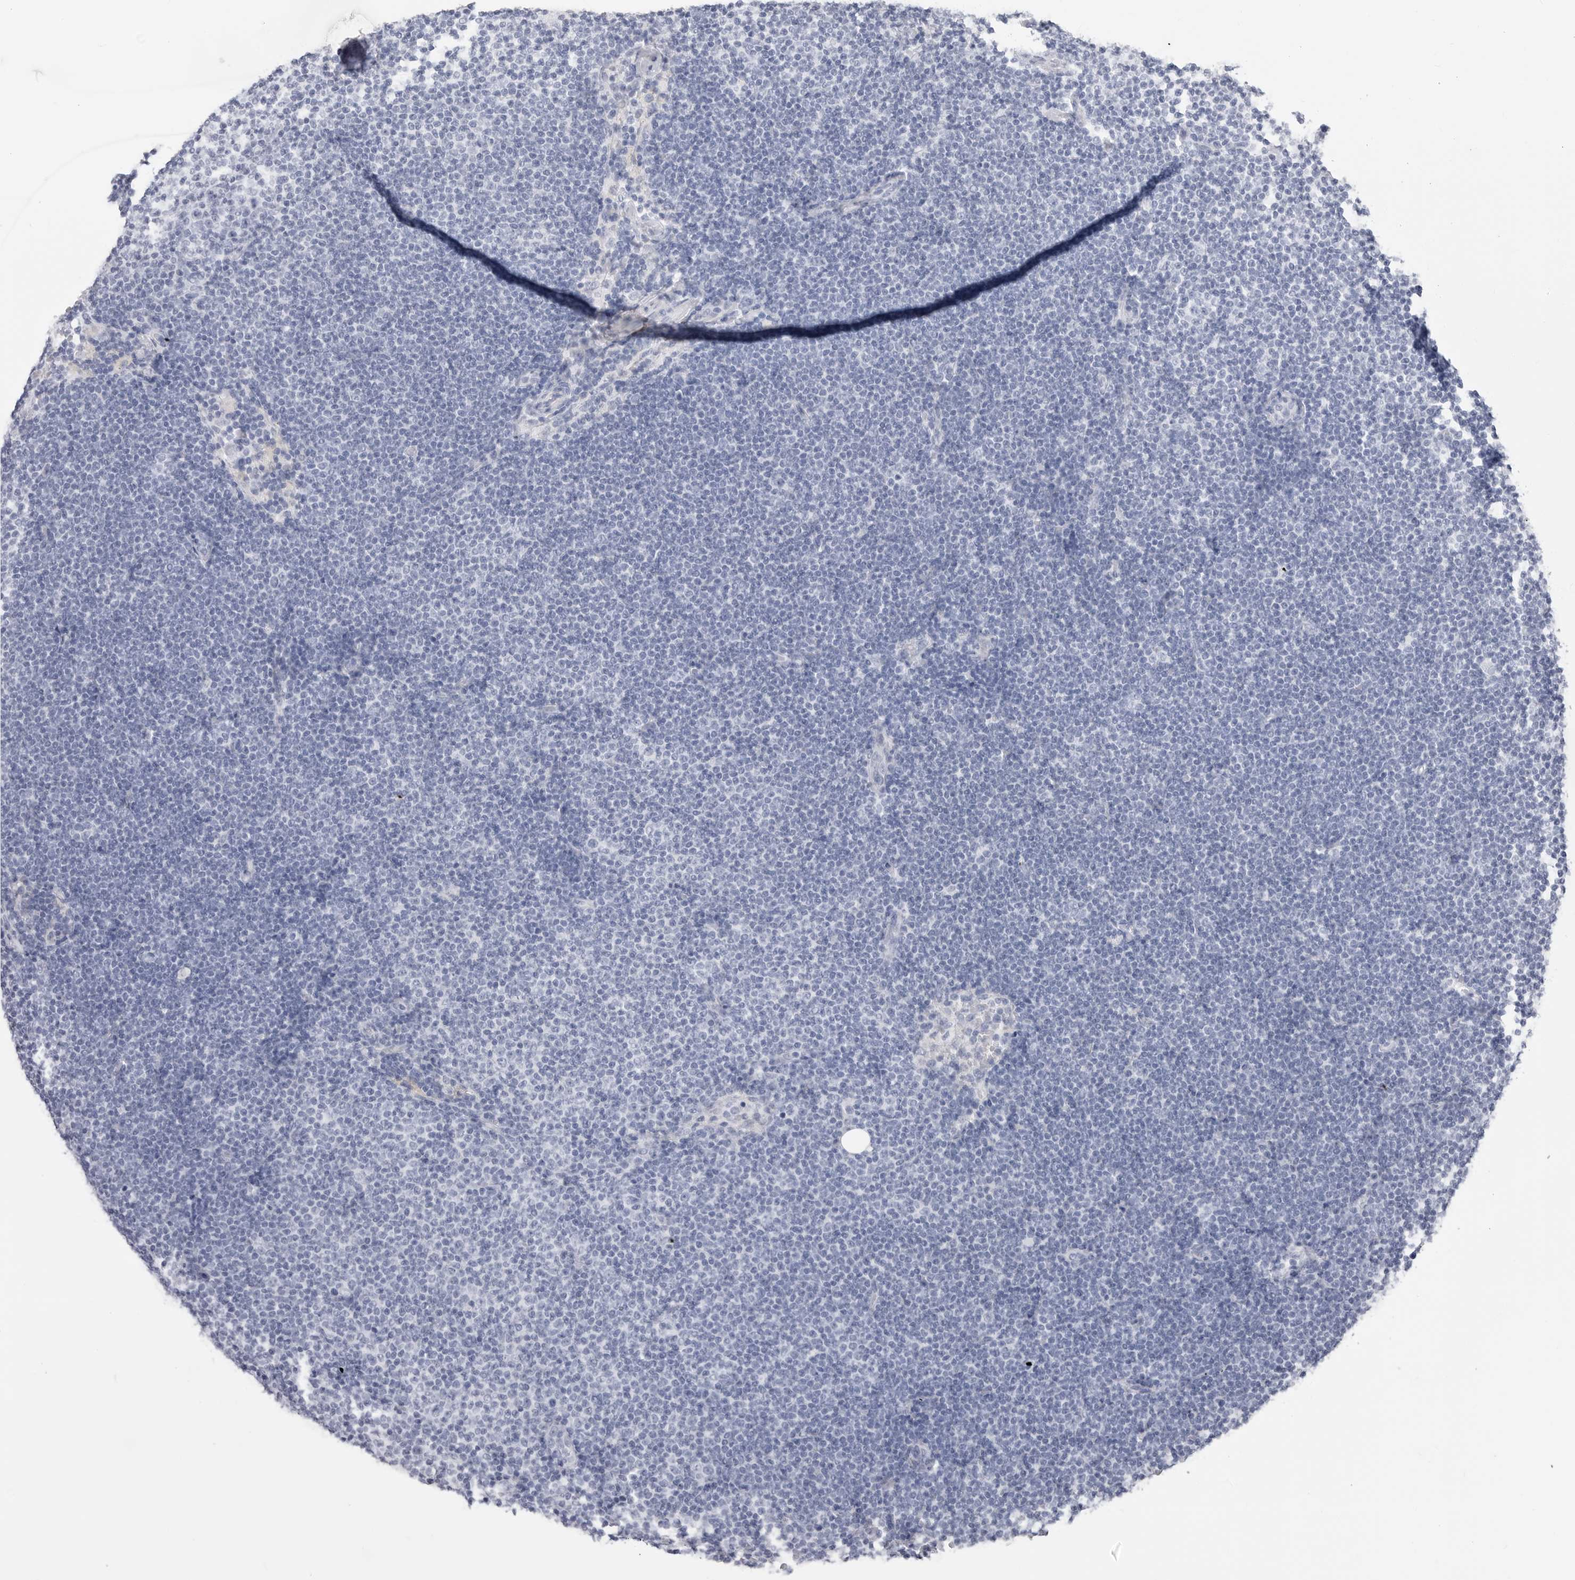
{"staining": {"intensity": "negative", "quantity": "none", "location": "none"}, "tissue": "lymphoma", "cell_type": "Tumor cells", "image_type": "cancer", "snomed": [{"axis": "morphology", "description": "Malignant lymphoma, non-Hodgkin's type, Low grade"}, {"axis": "topography", "description": "Lymph node"}], "caption": "Tumor cells are negative for protein expression in human low-grade malignant lymphoma, non-Hodgkin's type. The staining is performed using DAB (3,3'-diaminobenzidine) brown chromogen with nuclei counter-stained in using hematoxylin.", "gene": "CSH1", "patient": {"sex": "female", "age": 53}}